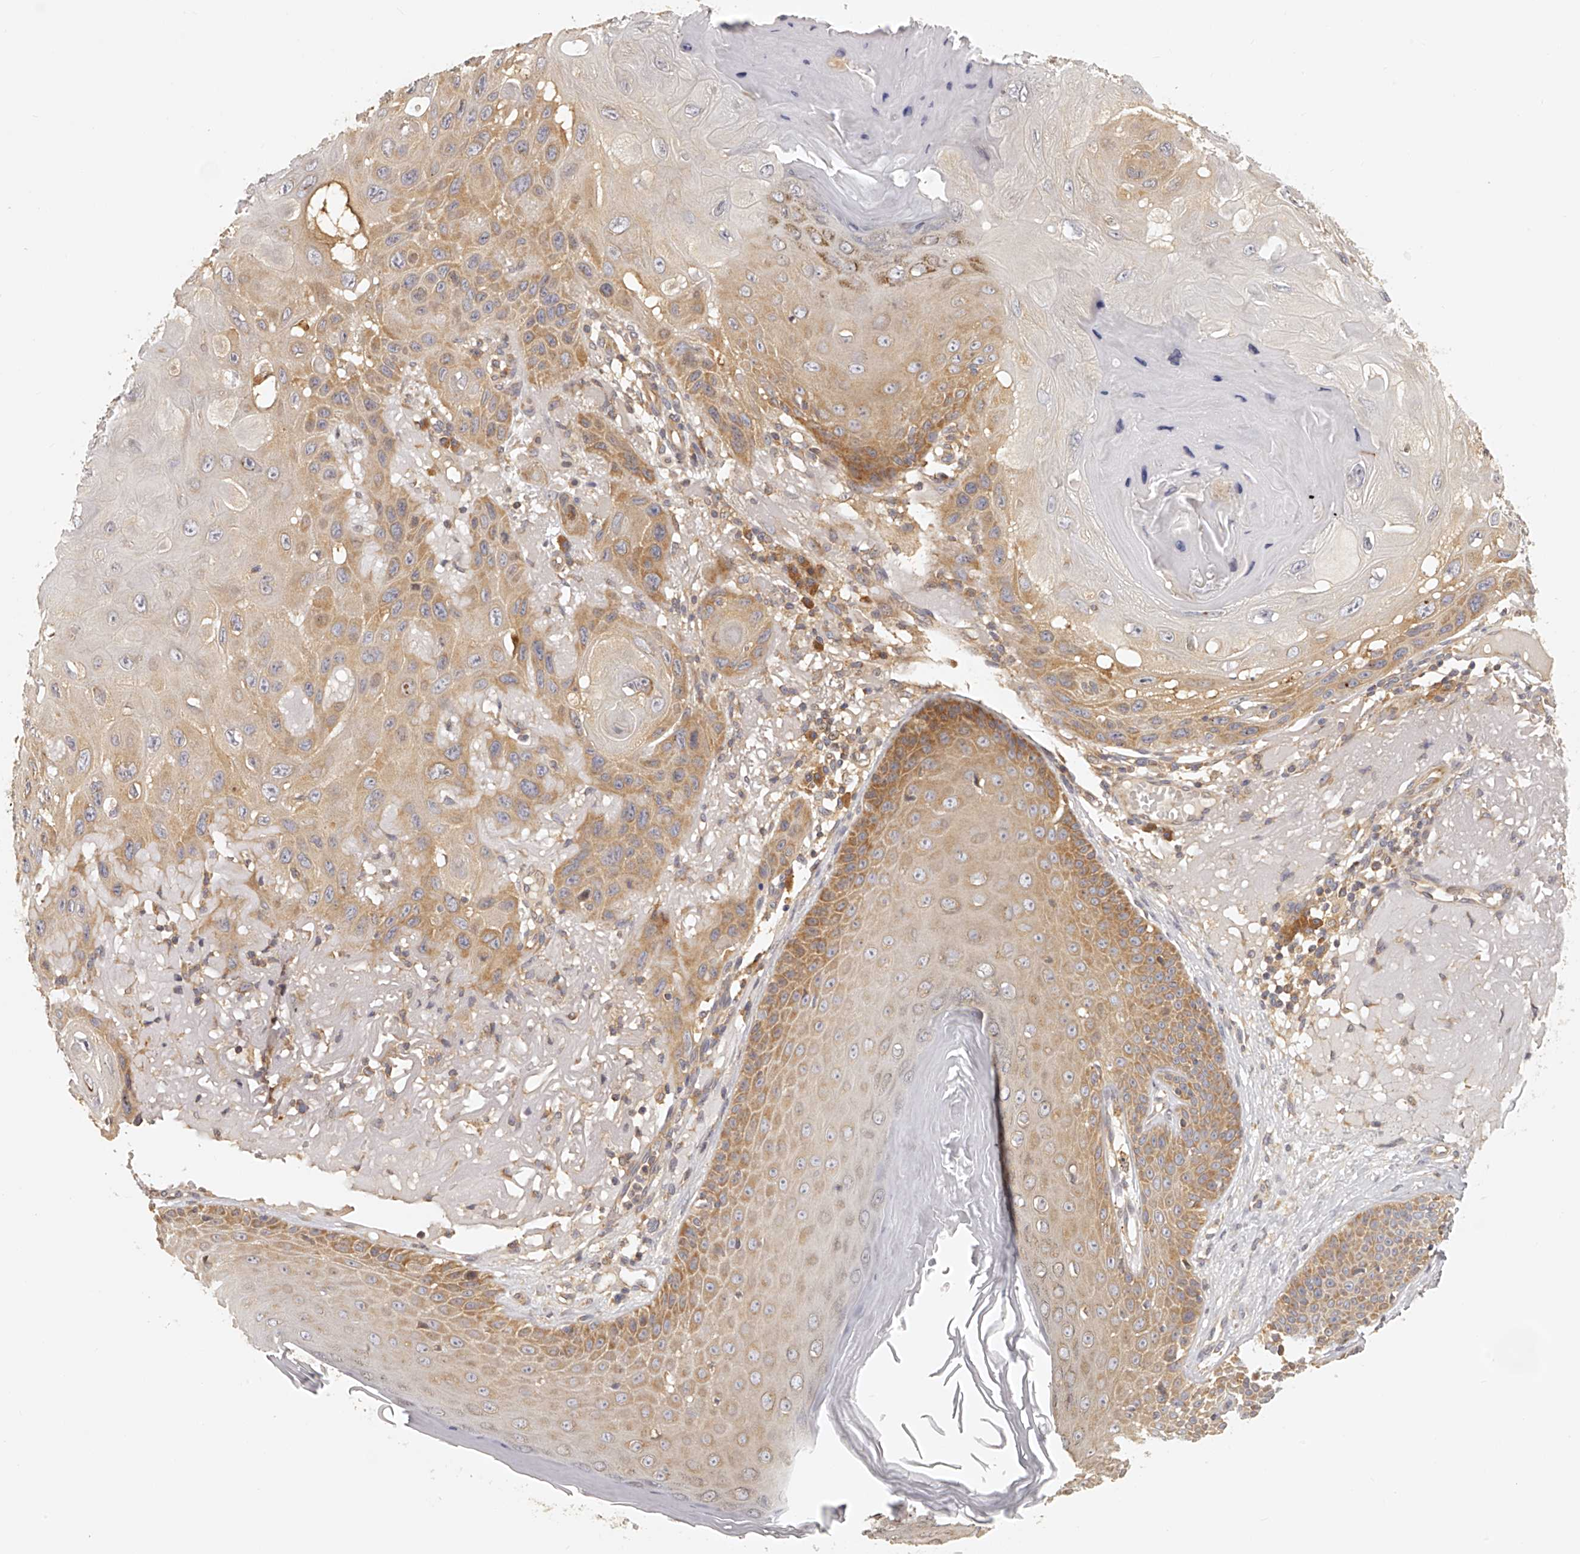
{"staining": {"intensity": "moderate", "quantity": ">75%", "location": "cytoplasmic/membranous"}, "tissue": "skin cancer", "cell_type": "Tumor cells", "image_type": "cancer", "snomed": [{"axis": "morphology", "description": "Normal tissue, NOS"}, {"axis": "morphology", "description": "Squamous cell carcinoma, NOS"}, {"axis": "topography", "description": "Skin"}], "caption": "Immunohistochemical staining of skin cancer (squamous cell carcinoma) exhibits medium levels of moderate cytoplasmic/membranous expression in approximately >75% of tumor cells.", "gene": "EIF3I", "patient": {"sex": "female", "age": 96}}